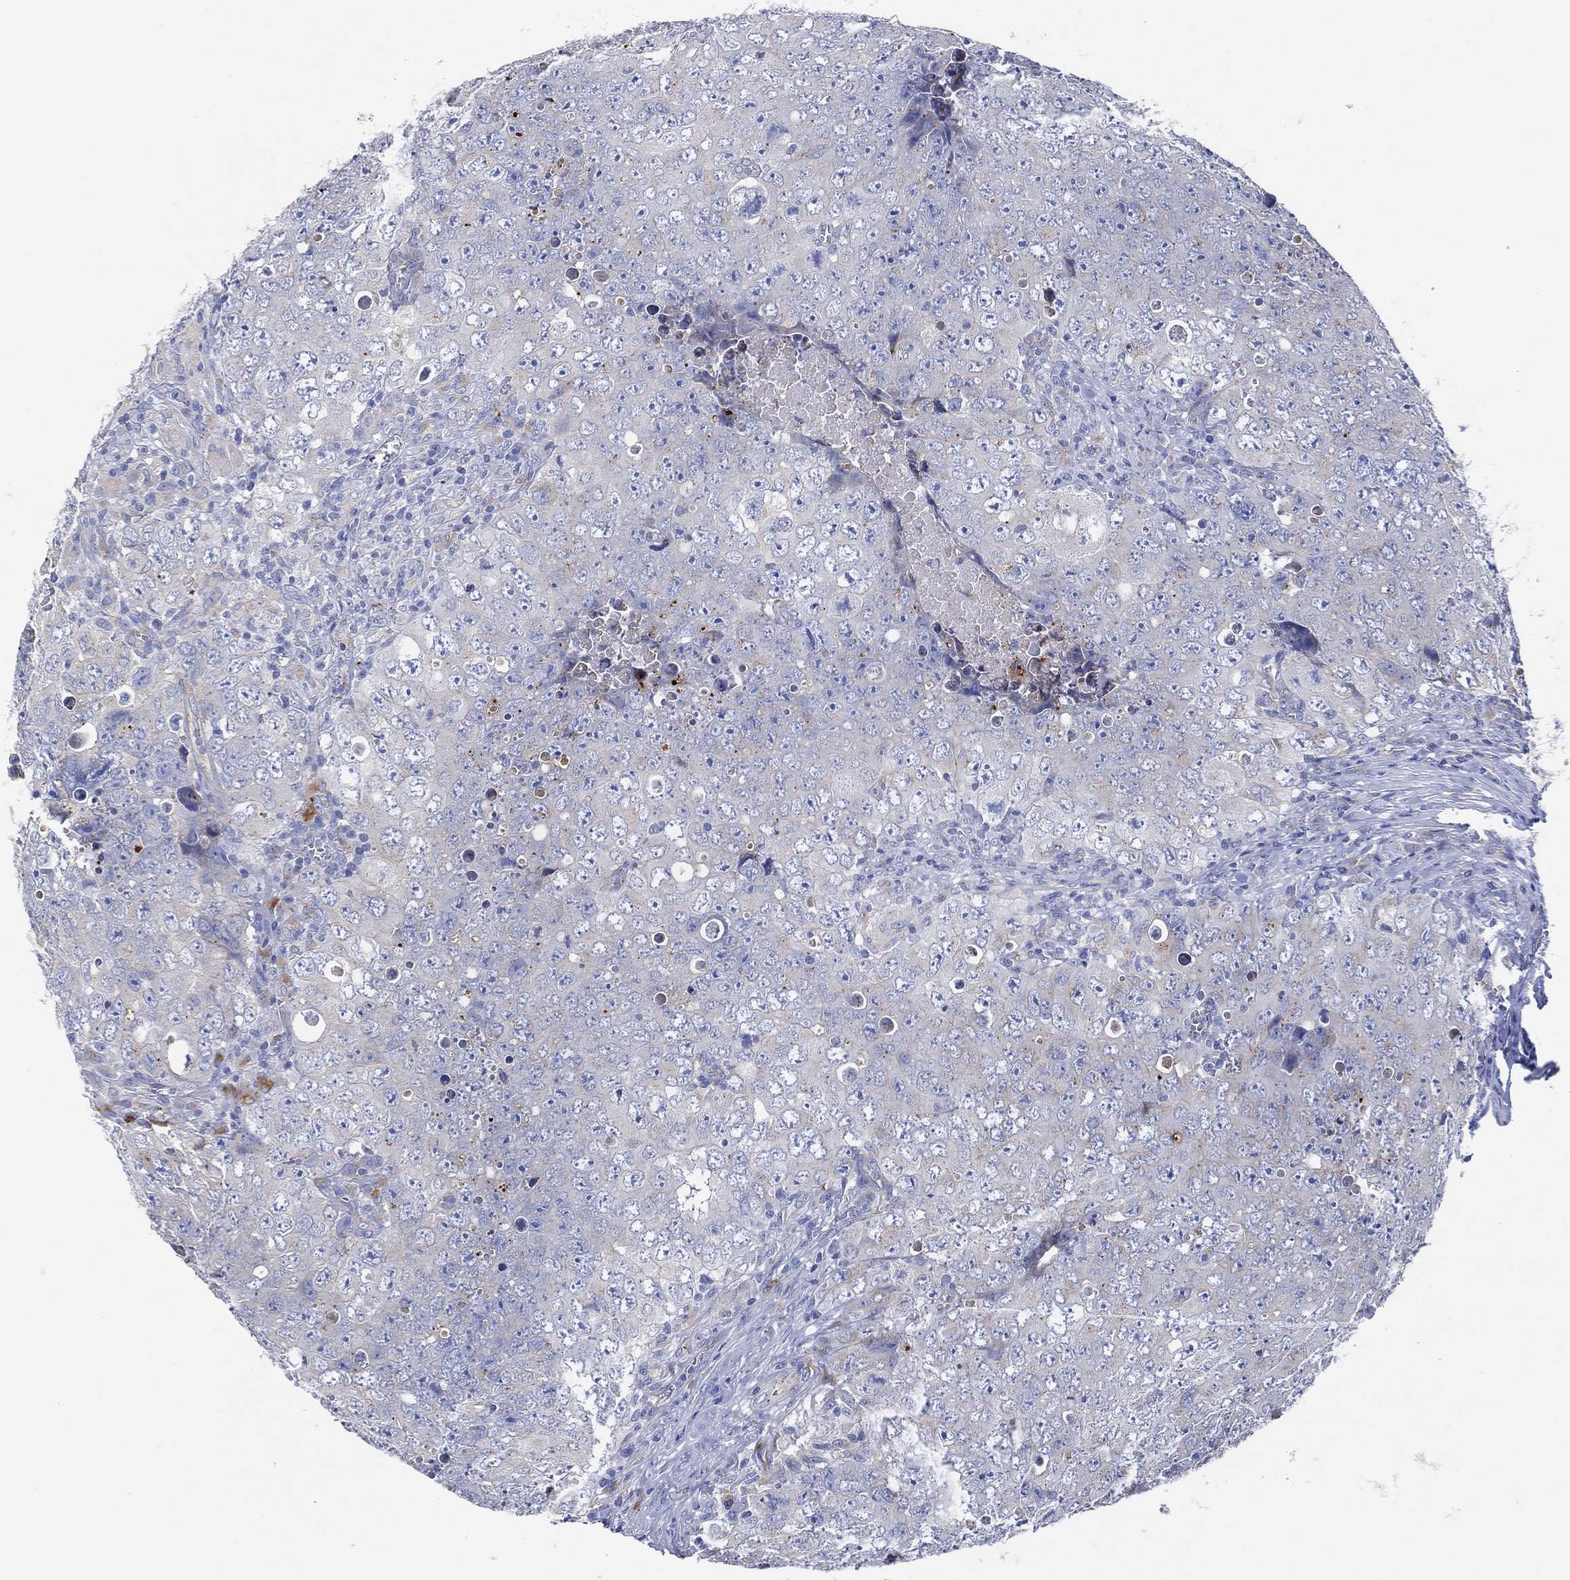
{"staining": {"intensity": "negative", "quantity": "none", "location": "none"}, "tissue": "testis cancer", "cell_type": "Tumor cells", "image_type": "cancer", "snomed": [{"axis": "morphology", "description": "Seminoma, NOS"}, {"axis": "topography", "description": "Testis"}], "caption": "The immunohistochemistry histopathology image has no significant expression in tumor cells of testis seminoma tissue.", "gene": "GALNS", "patient": {"sex": "male", "age": 34}}